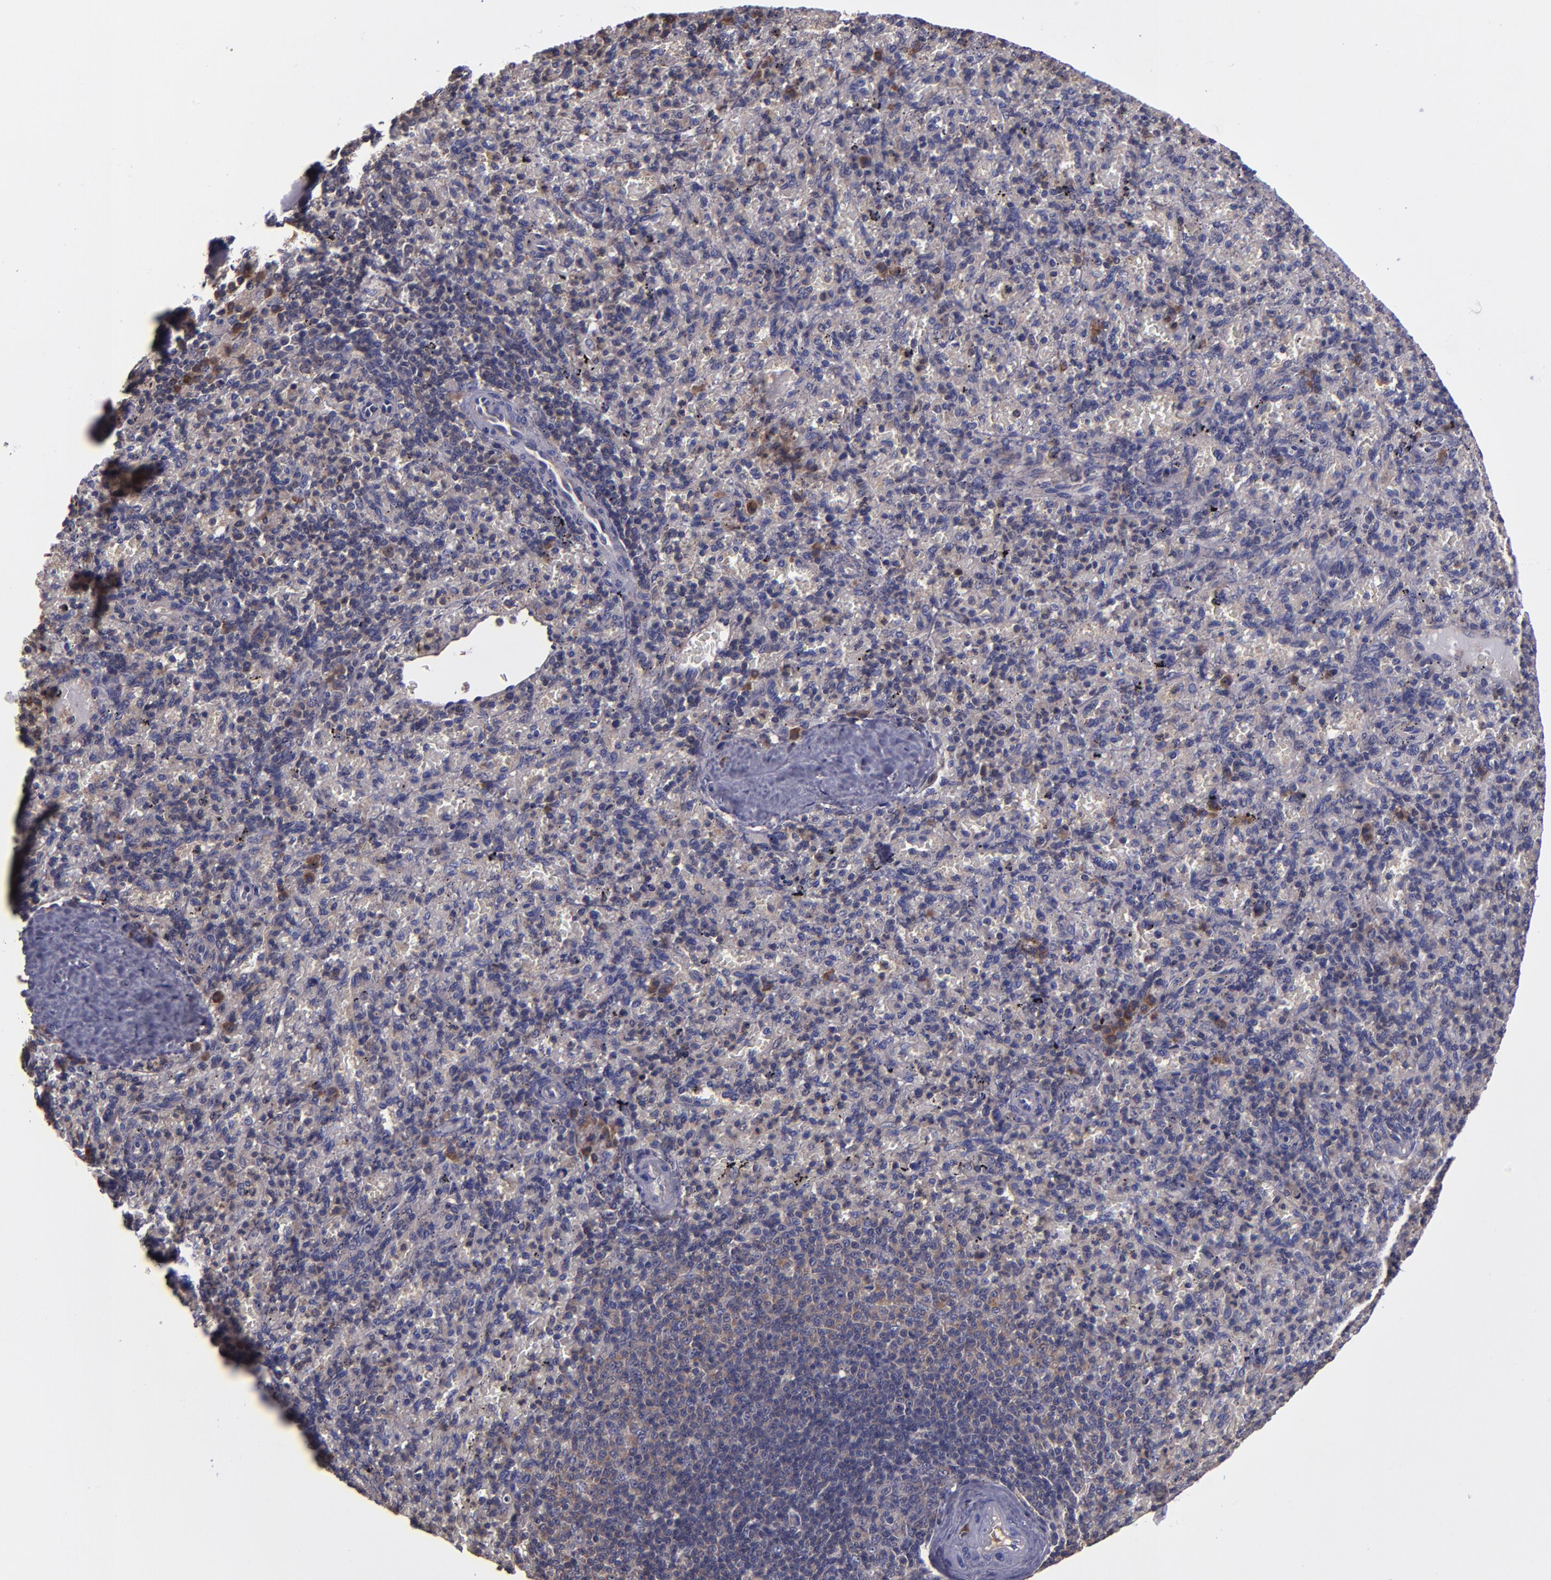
{"staining": {"intensity": "weak", "quantity": "<25%", "location": "cytoplasmic/membranous"}, "tissue": "spleen", "cell_type": "Cells in red pulp", "image_type": "normal", "snomed": [{"axis": "morphology", "description": "Normal tissue, NOS"}, {"axis": "topography", "description": "Spleen"}], "caption": "Immunohistochemistry (IHC) image of benign spleen stained for a protein (brown), which shows no staining in cells in red pulp. Nuclei are stained in blue.", "gene": "CARS1", "patient": {"sex": "female", "age": 43}}